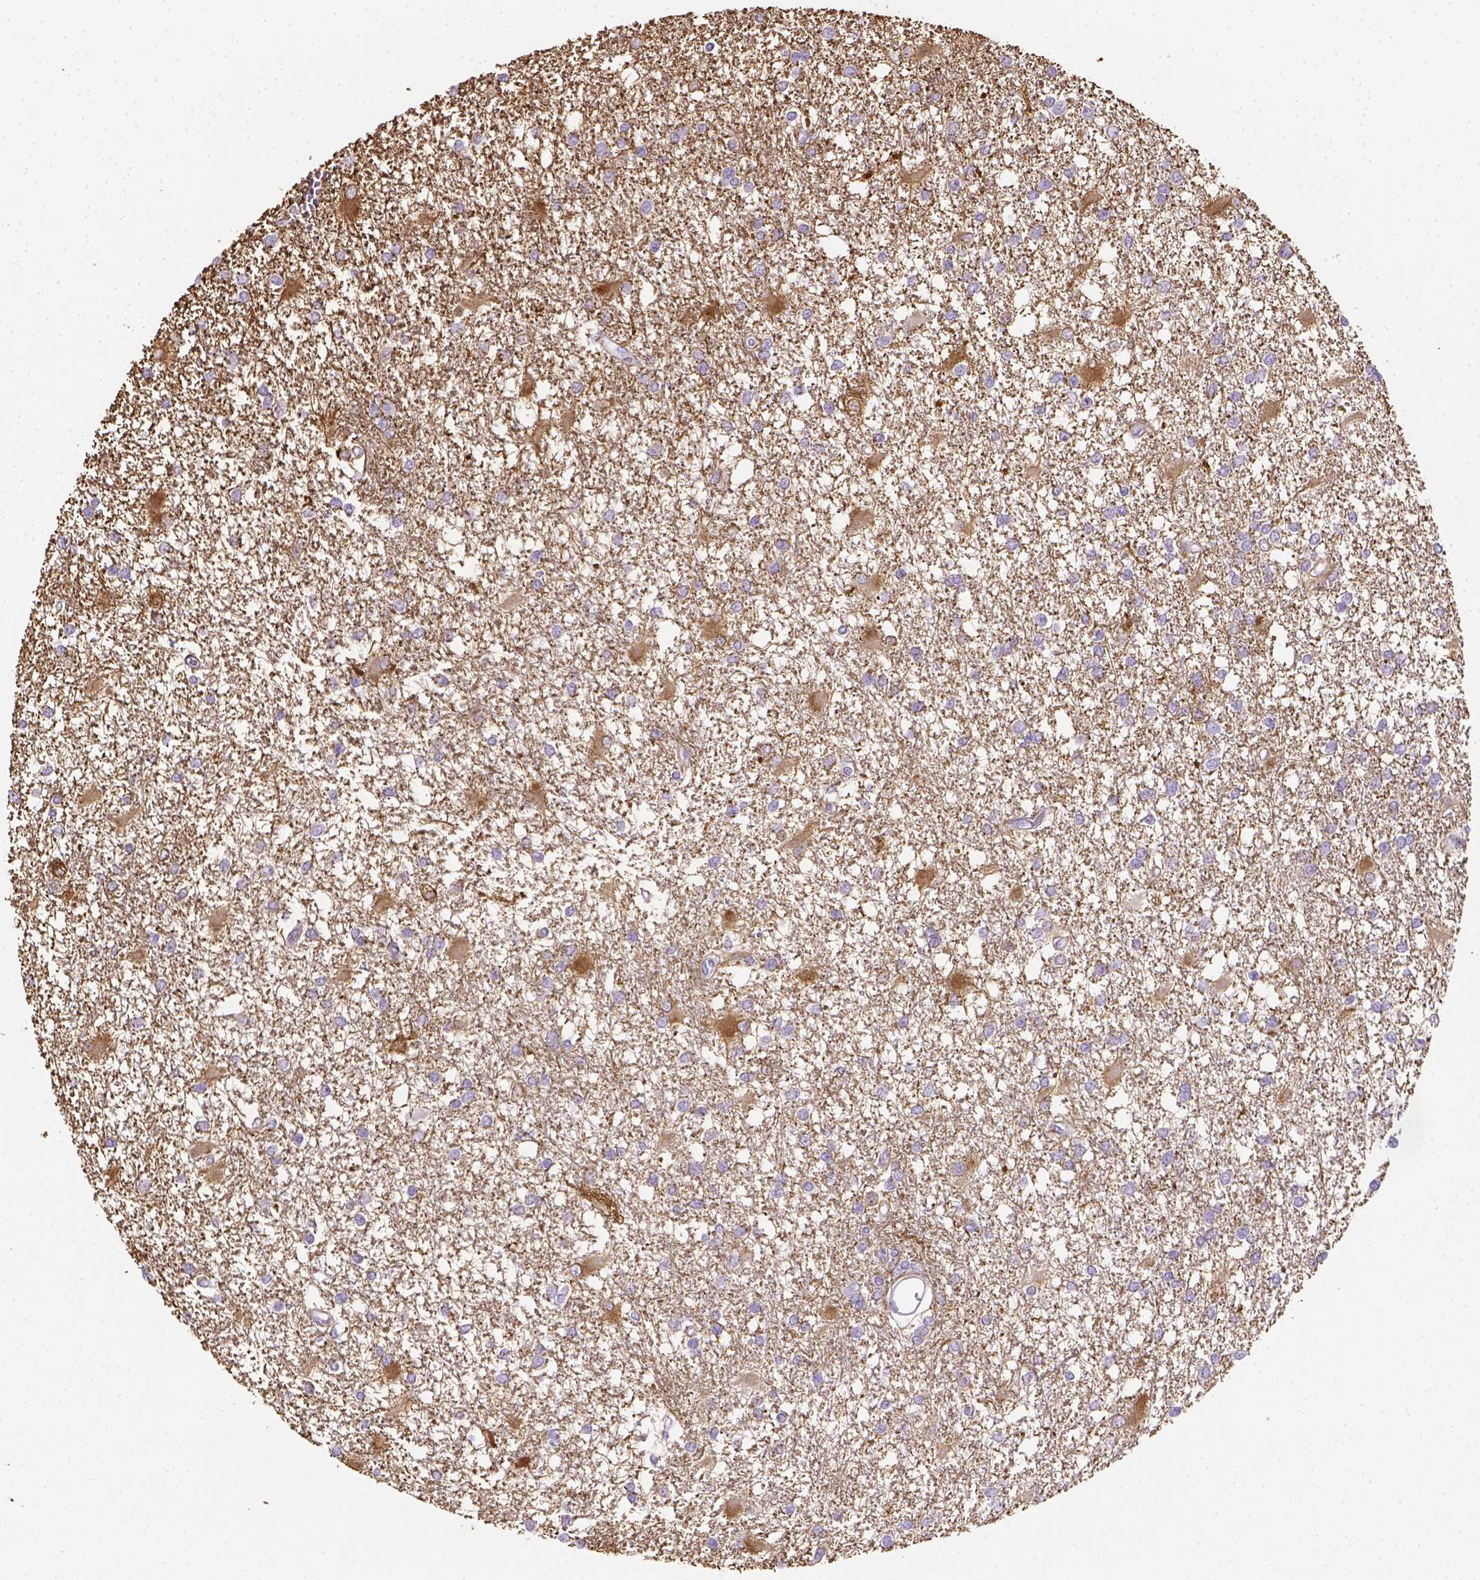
{"staining": {"intensity": "weak", "quantity": ">75%", "location": "cytoplasmic/membranous"}, "tissue": "glioma", "cell_type": "Tumor cells", "image_type": "cancer", "snomed": [{"axis": "morphology", "description": "Glioma, malignant, High grade"}, {"axis": "topography", "description": "Cerebral cortex"}], "caption": "Protein expression analysis of glioma demonstrates weak cytoplasmic/membranous staining in about >75% of tumor cells.", "gene": "CACNB1", "patient": {"sex": "male", "age": 79}}